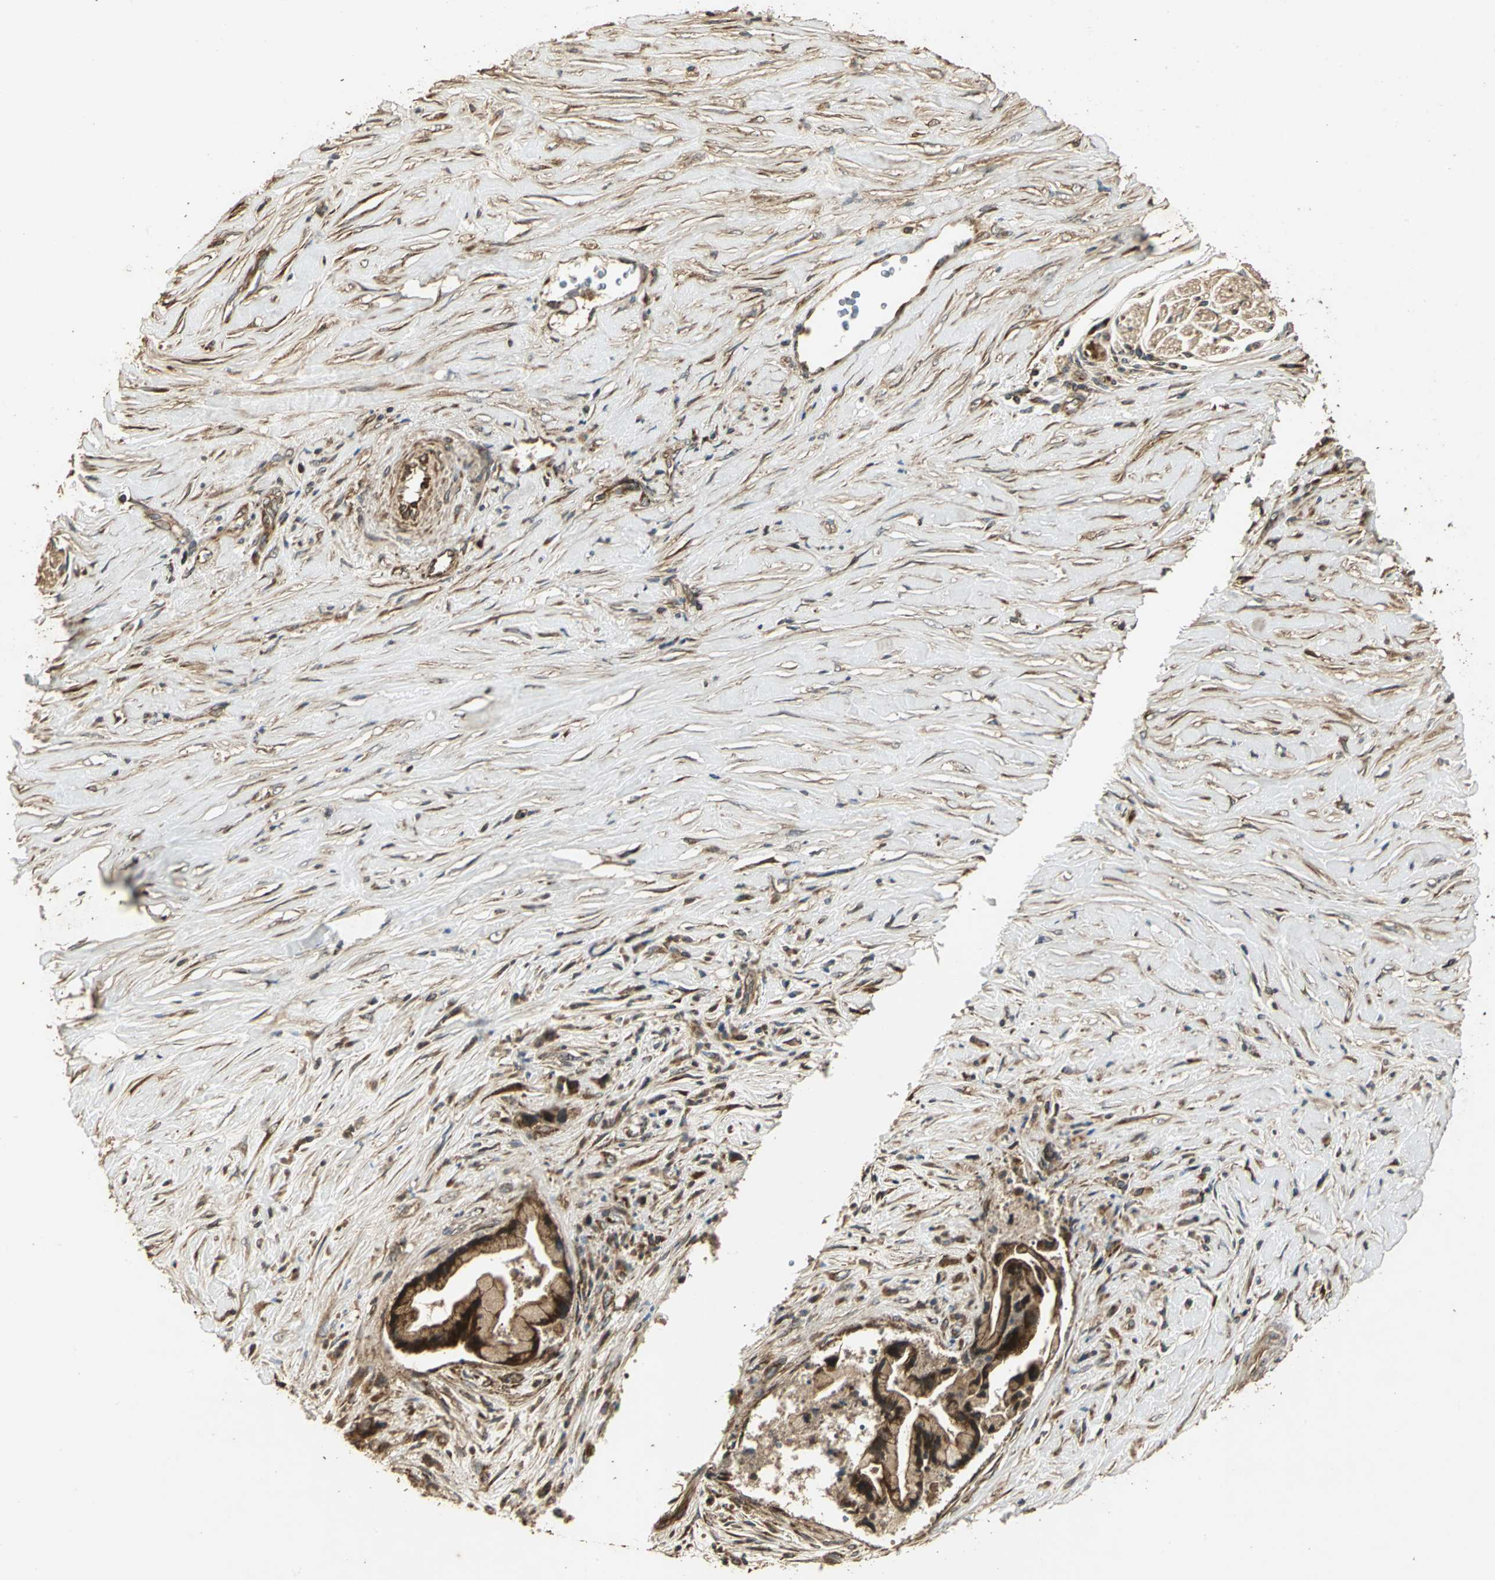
{"staining": {"intensity": "strong", "quantity": ">75%", "location": "cytoplasmic/membranous"}, "tissue": "pancreatic cancer", "cell_type": "Tumor cells", "image_type": "cancer", "snomed": [{"axis": "morphology", "description": "Adenocarcinoma, NOS"}, {"axis": "topography", "description": "Pancreas"}], "caption": "Immunohistochemical staining of human adenocarcinoma (pancreatic) displays strong cytoplasmic/membranous protein staining in approximately >75% of tumor cells. The staining was performed using DAB to visualize the protein expression in brown, while the nuclei were stained in blue with hematoxylin (Magnification: 20x).", "gene": "KANK1", "patient": {"sex": "female", "age": 59}}